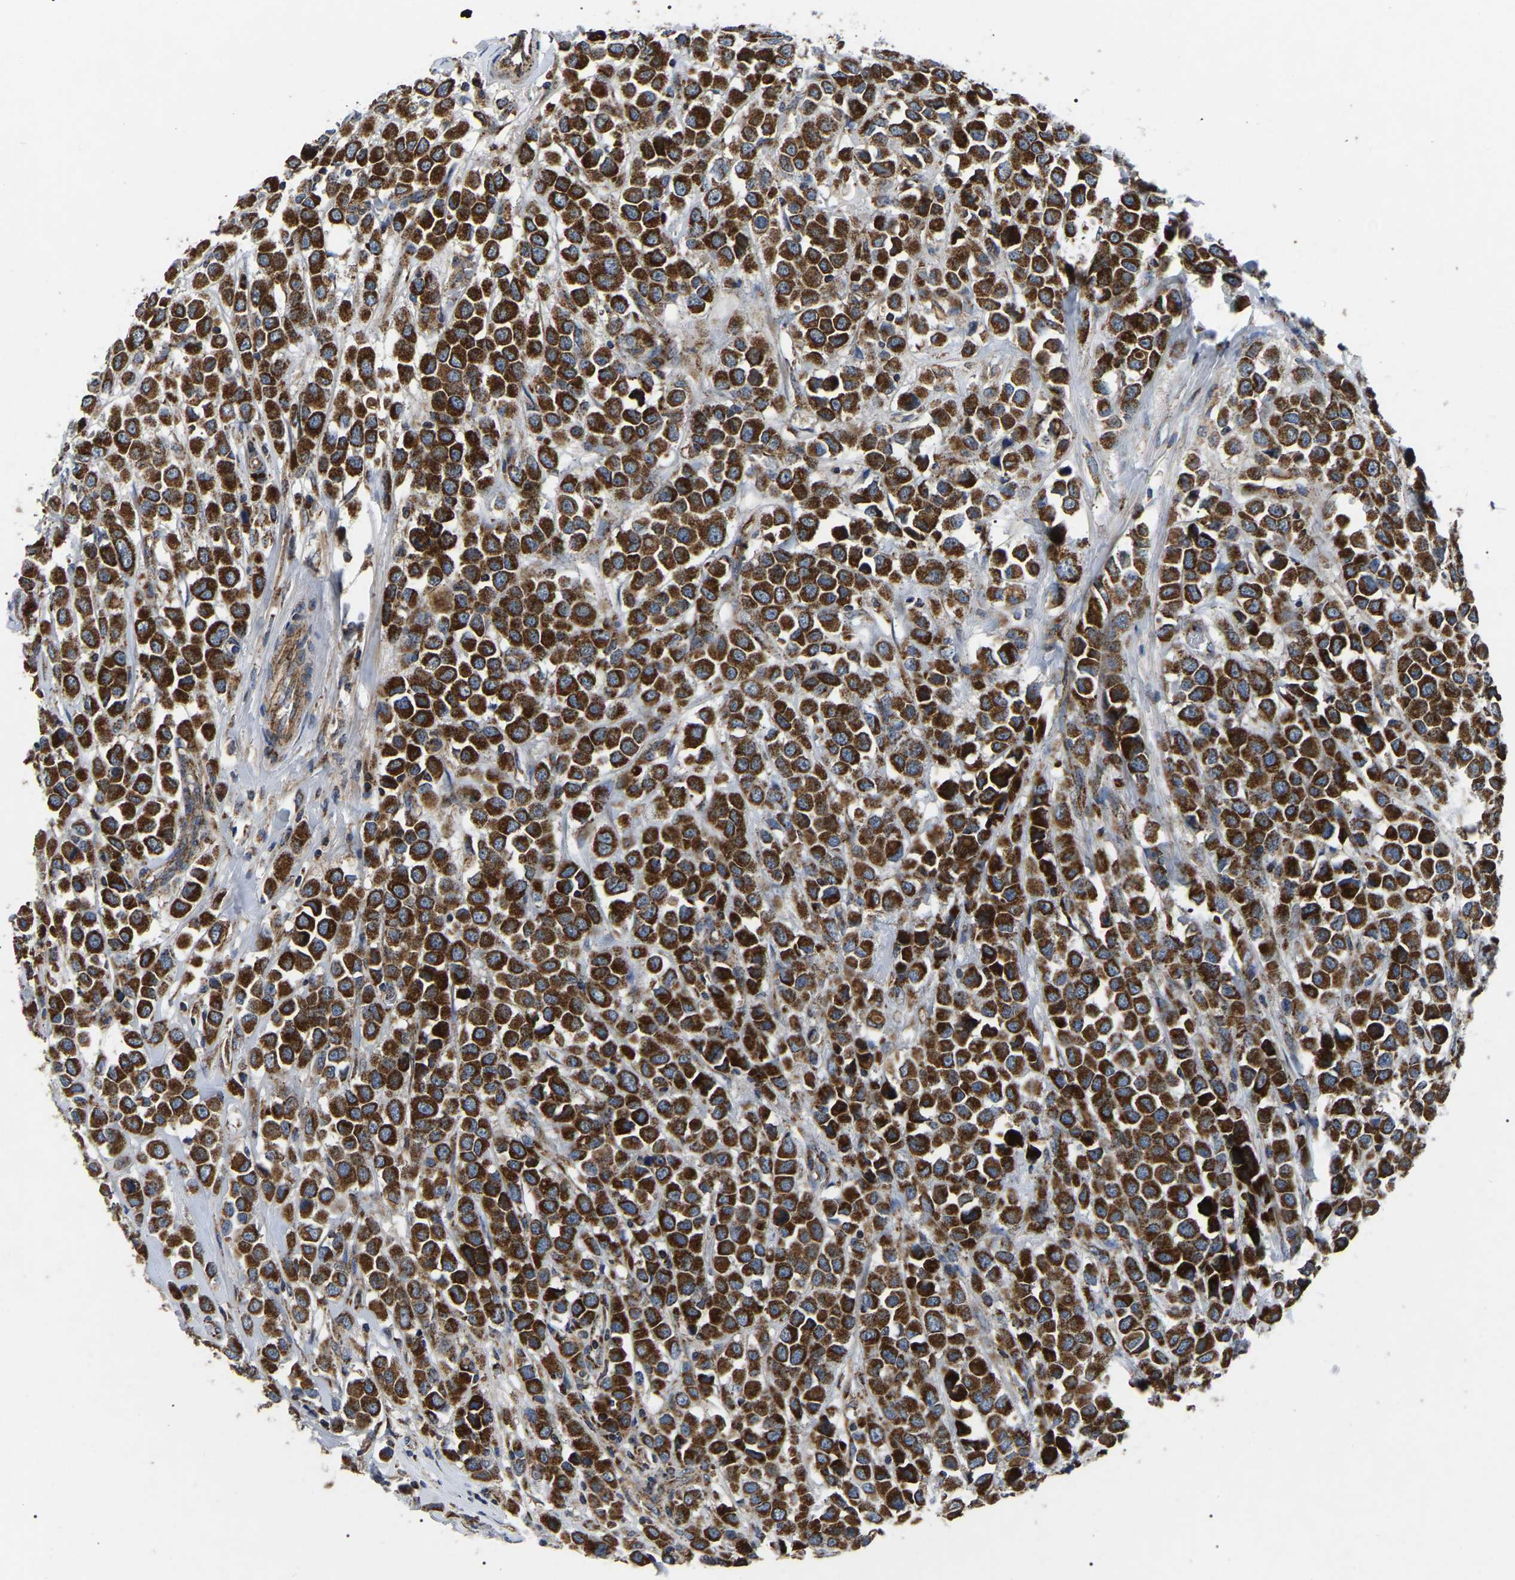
{"staining": {"intensity": "strong", "quantity": ">75%", "location": "cytoplasmic/membranous"}, "tissue": "breast cancer", "cell_type": "Tumor cells", "image_type": "cancer", "snomed": [{"axis": "morphology", "description": "Duct carcinoma"}, {"axis": "topography", "description": "Breast"}], "caption": "Immunohistochemistry (IHC) of infiltrating ductal carcinoma (breast) demonstrates high levels of strong cytoplasmic/membranous staining in about >75% of tumor cells.", "gene": "PPM1E", "patient": {"sex": "female", "age": 61}}